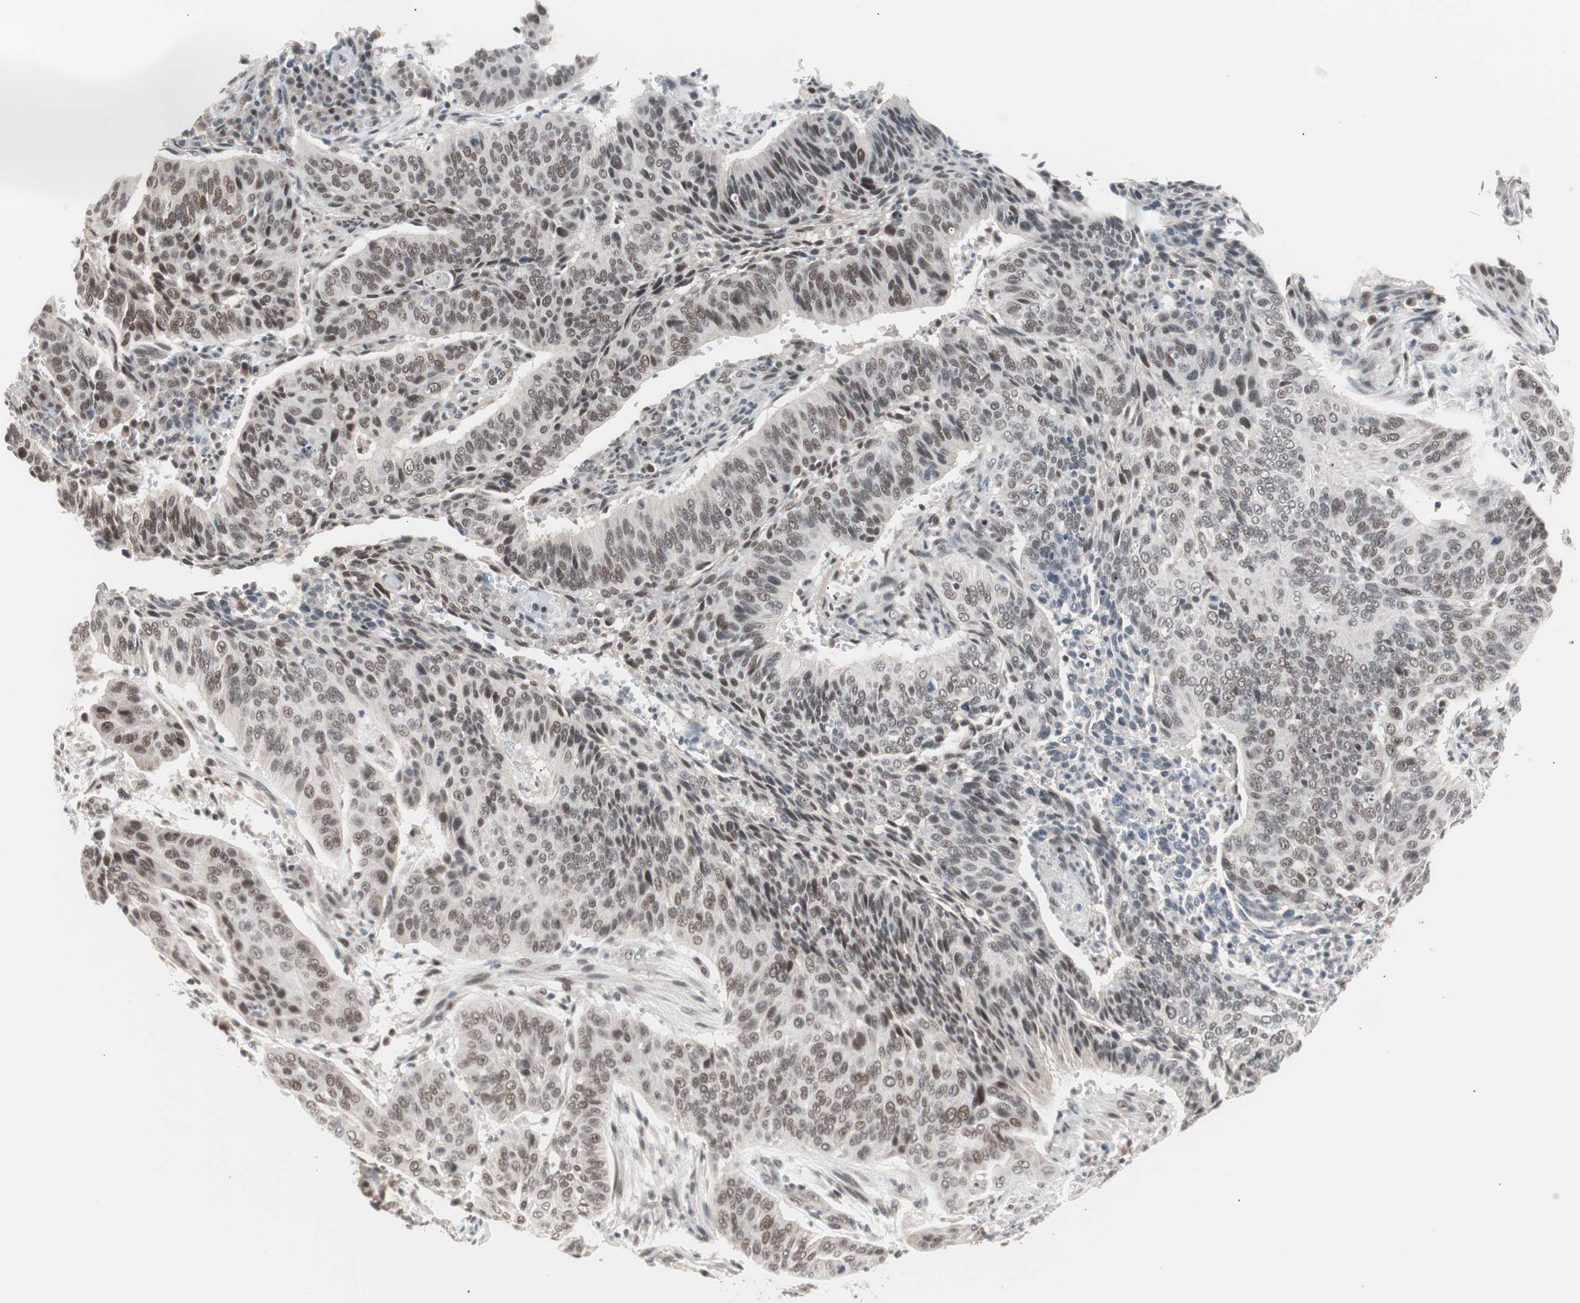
{"staining": {"intensity": "moderate", "quantity": ">75%", "location": "nuclear"}, "tissue": "cervical cancer", "cell_type": "Tumor cells", "image_type": "cancer", "snomed": [{"axis": "morphology", "description": "Squamous cell carcinoma, NOS"}, {"axis": "topography", "description": "Cervix"}], "caption": "Protein expression by immunohistochemistry shows moderate nuclear staining in approximately >75% of tumor cells in cervical cancer (squamous cell carcinoma). The staining was performed using DAB (3,3'-diaminobenzidine), with brown indicating positive protein expression. Nuclei are stained blue with hematoxylin.", "gene": "LIG3", "patient": {"sex": "female", "age": 39}}